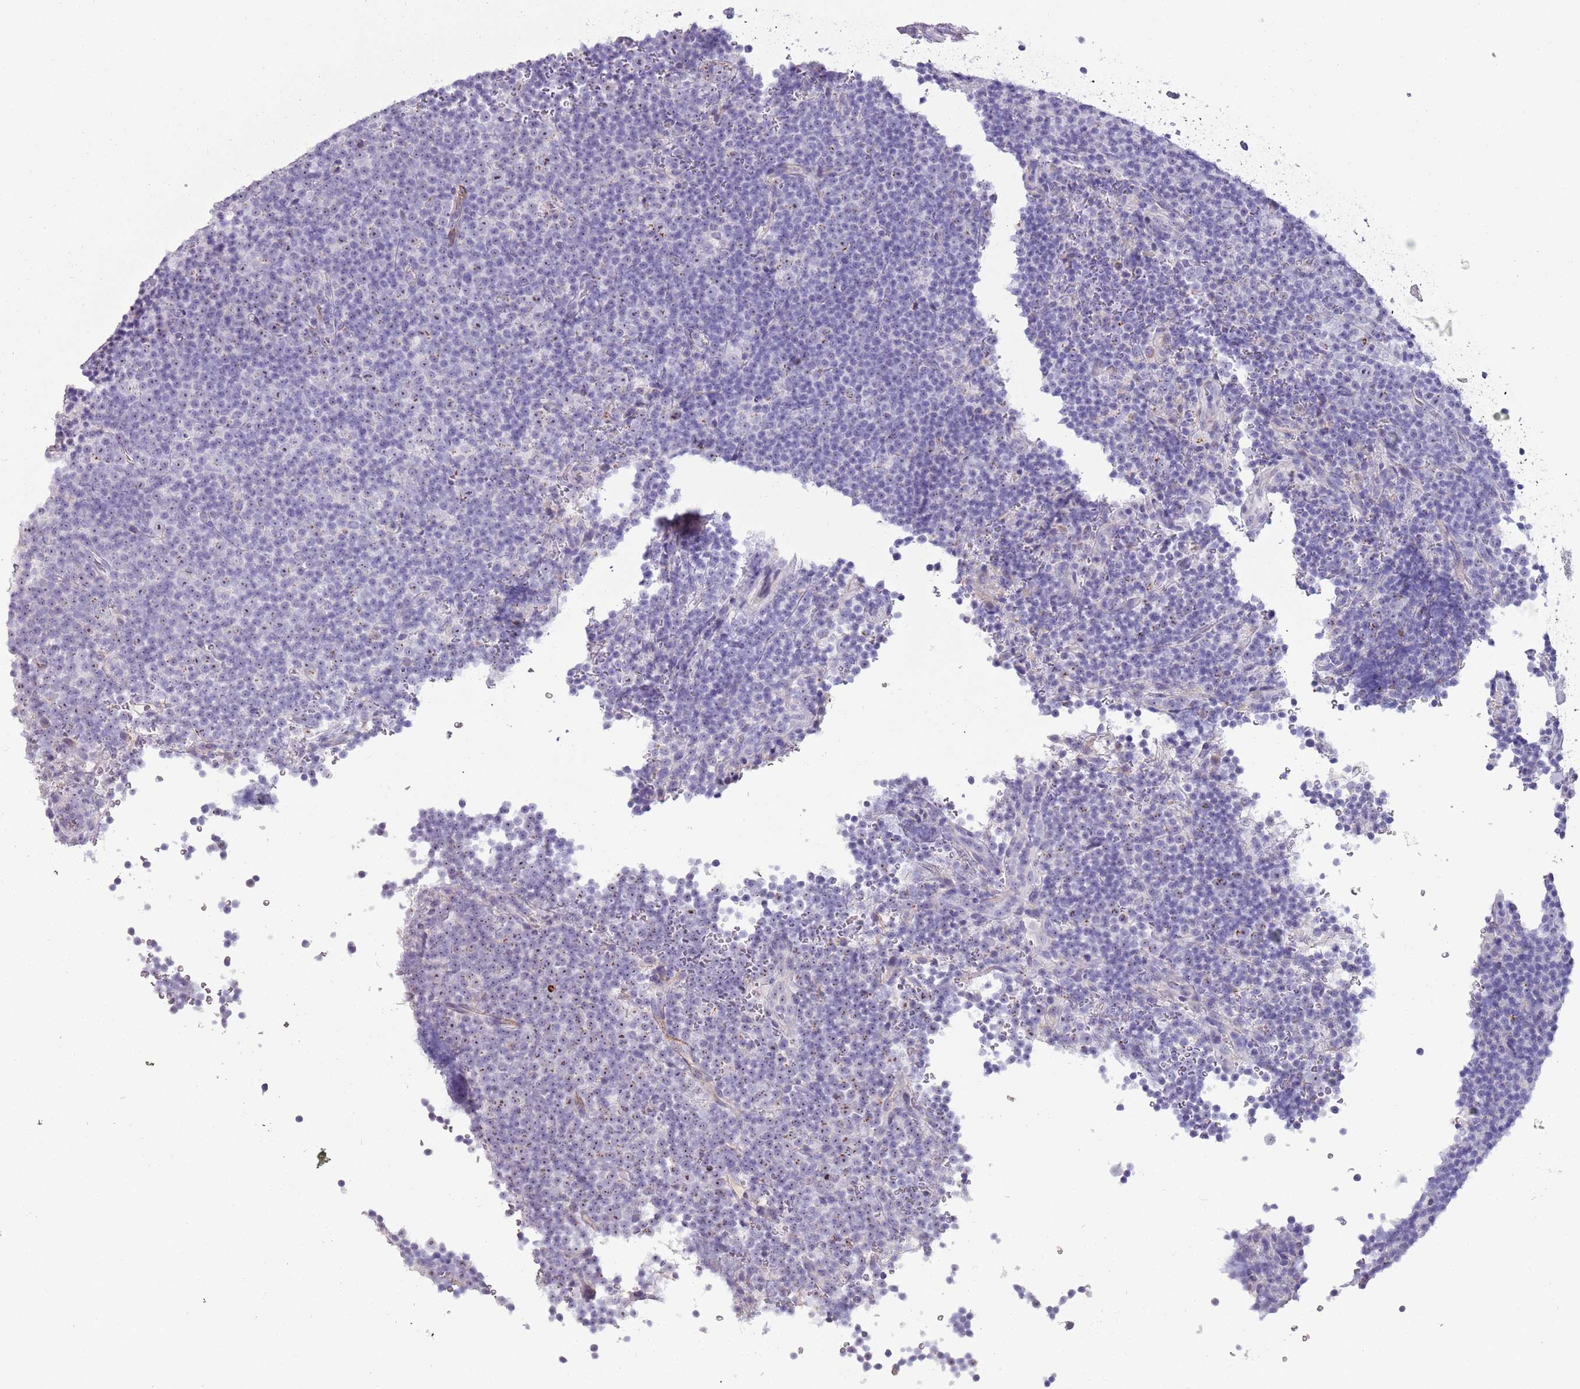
{"staining": {"intensity": "negative", "quantity": "none", "location": "none"}, "tissue": "lymphoma", "cell_type": "Tumor cells", "image_type": "cancer", "snomed": [{"axis": "morphology", "description": "Malignant lymphoma, non-Hodgkin's type, Low grade"}, {"axis": "topography", "description": "Lymph node"}], "caption": "Photomicrograph shows no protein staining in tumor cells of low-grade malignant lymphoma, non-Hodgkin's type tissue.", "gene": "NBPF6", "patient": {"sex": "female", "age": 67}}